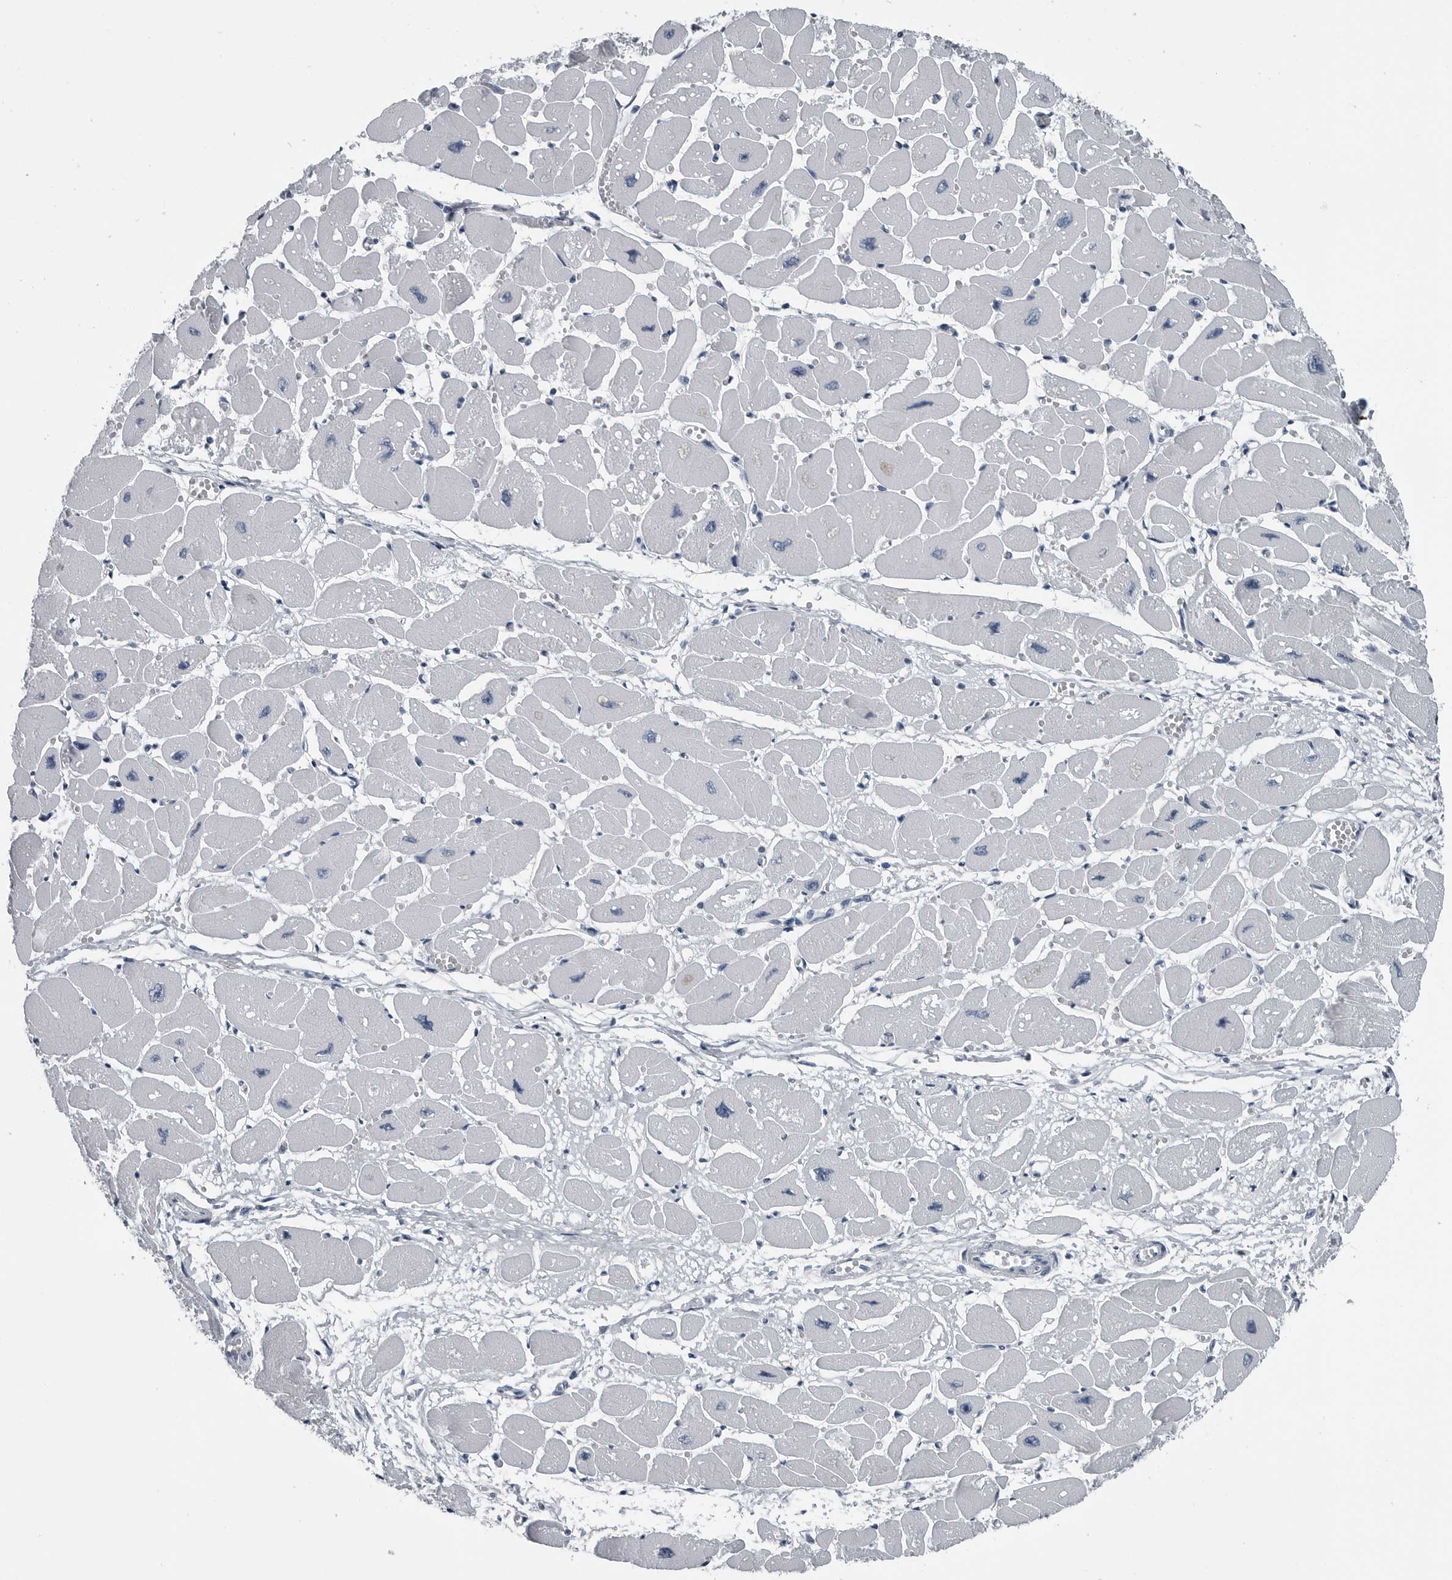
{"staining": {"intensity": "negative", "quantity": "none", "location": "none"}, "tissue": "heart muscle", "cell_type": "Cardiomyocytes", "image_type": "normal", "snomed": [{"axis": "morphology", "description": "Normal tissue, NOS"}, {"axis": "topography", "description": "Heart"}], "caption": "Cardiomyocytes are negative for brown protein staining in normal heart muscle. The staining was performed using DAB to visualize the protein expression in brown, while the nuclei were stained in blue with hematoxylin (Magnification: 20x).", "gene": "SPINK1", "patient": {"sex": "female", "age": 54}}